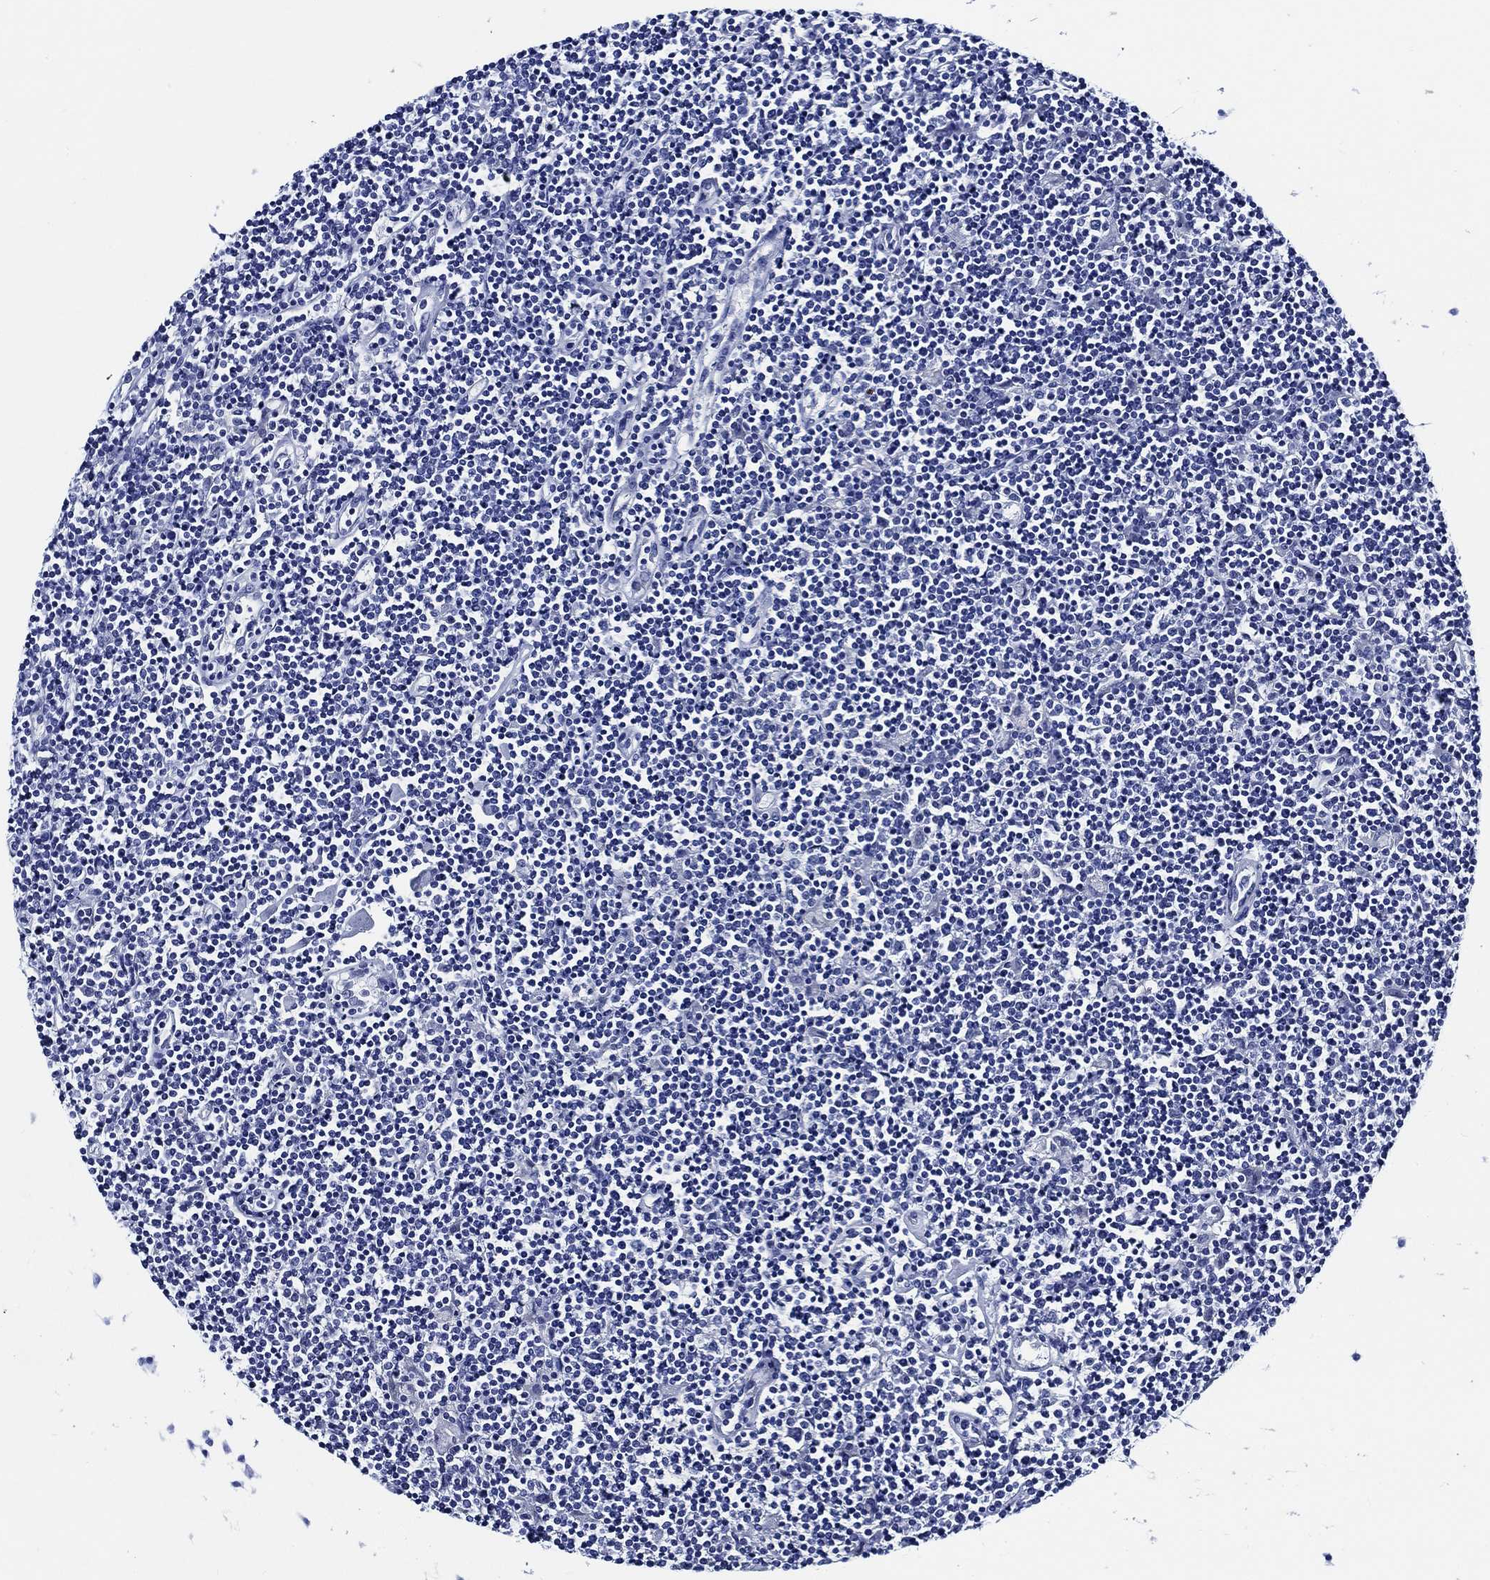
{"staining": {"intensity": "negative", "quantity": "none", "location": "none"}, "tissue": "lymphoma", "cell_type": "Tumor cells", "image_type": "cancer", "snomed": [{"axis": "morphology", "description": "Hodgkin's disease, NOS"}, {"axis": "topography", "description": "Lymph node"}], "caption": "Immunohistochemistry of human Hodgkin's disease displays no staining in tumor cells. The staining was performed using DAB (3,3'-diaminobenzidine) to visualize the protein expression in brown, while the nuclei were stained in blue with hematoxylin (Magnification: 20x).", "gene": "WDR62", "patient": {"sex": "male", "age": 40}}